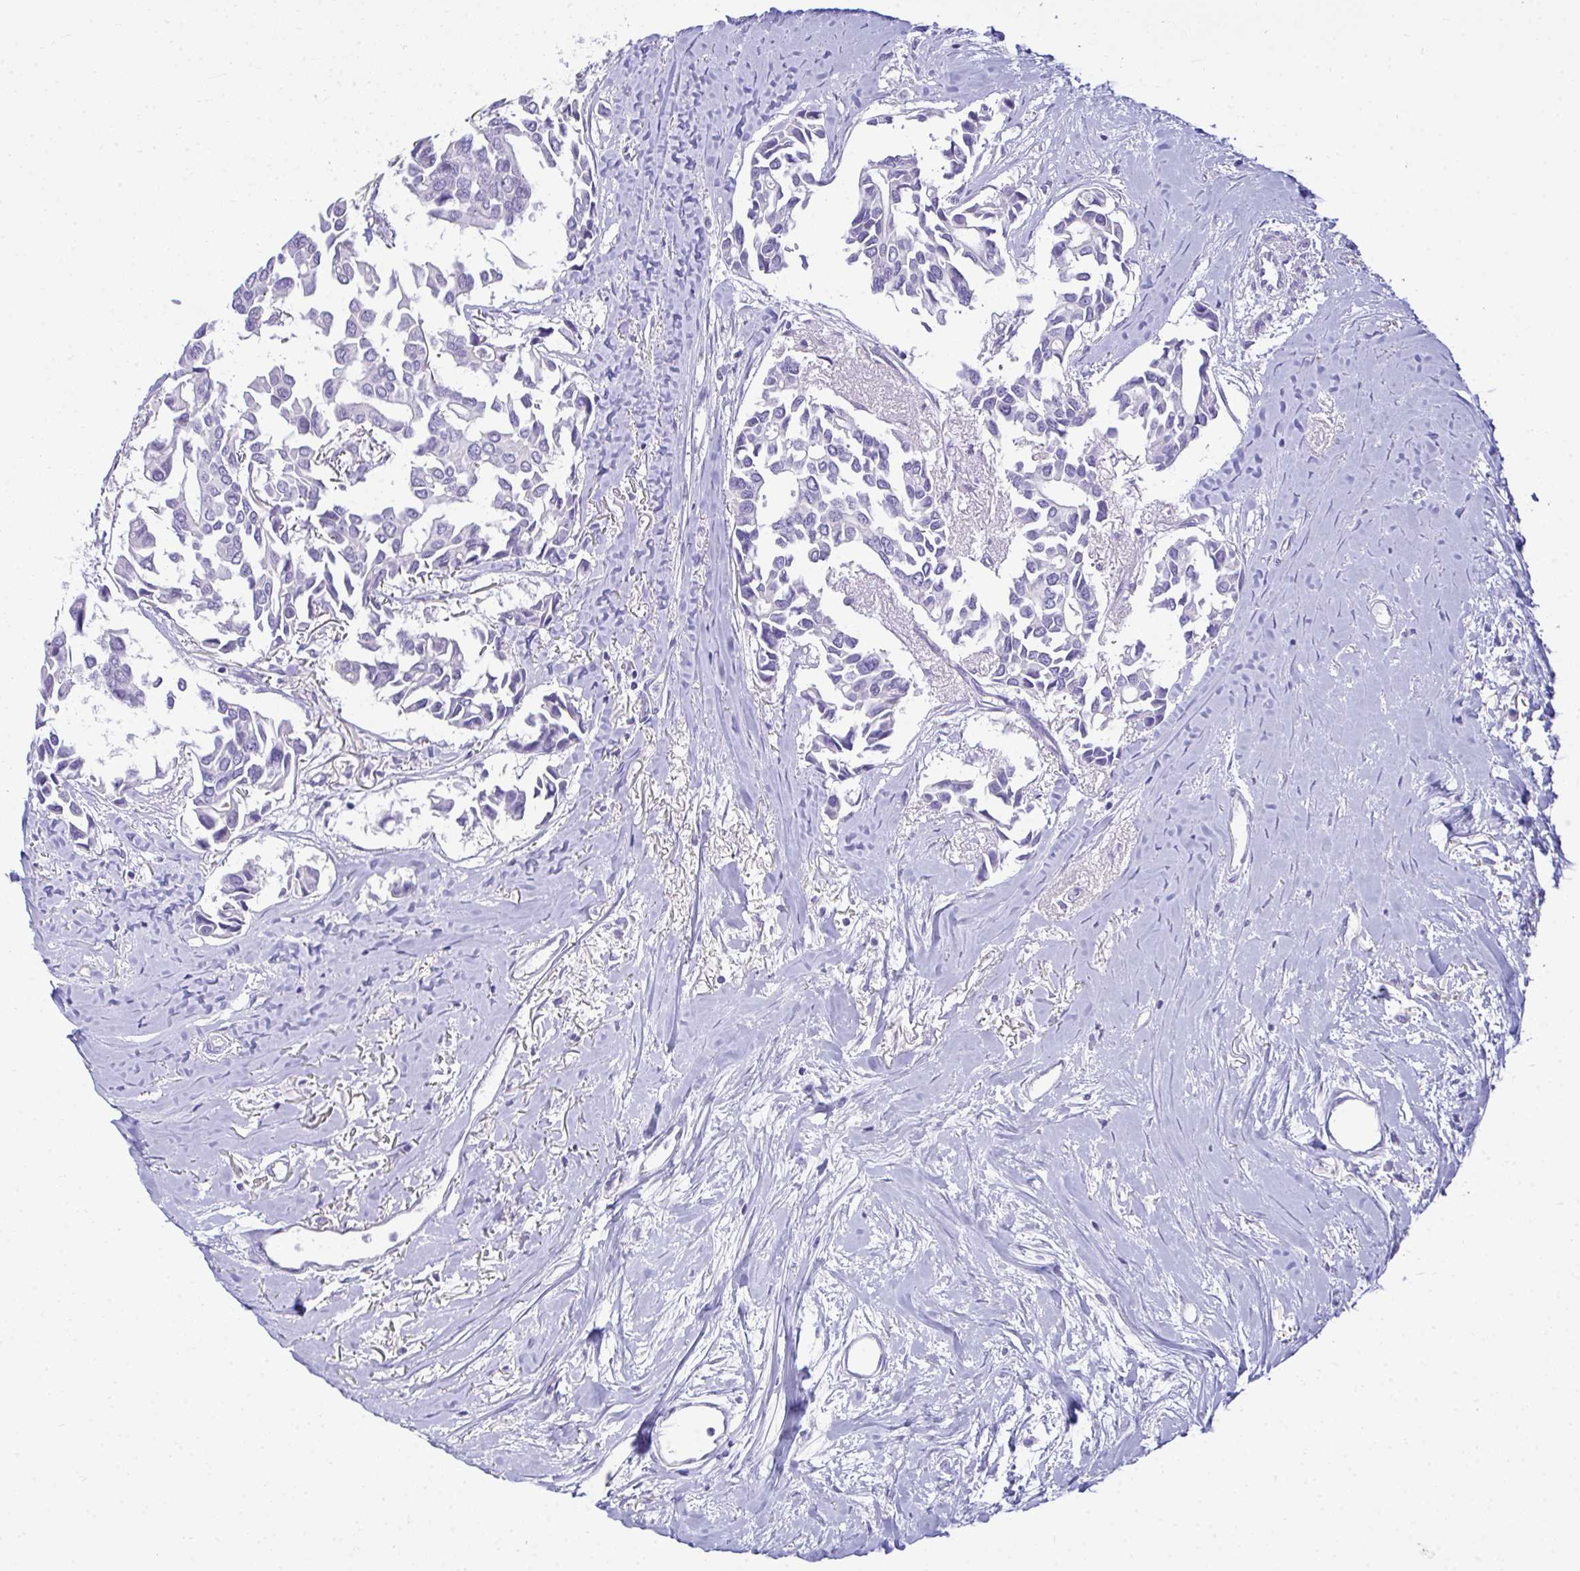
{"staining": {"intensity": "negative", "quantity": "none", "location": "none"}, "tissue": "breast cancer", "cell_type": "Tumor cells", "image_type": "cancer", "snomed": [{"axis": "morphology", "description": "Duct carcinoma"}, {"axis": "topography", "description": "Breast"}], "caption": "A histopathology image of intraductal carcinoma (breast) stained for a protein reveals no brown staining in tumor cells. (DAB immunohistochemistry (IHC), high magnification).", "gene": "PGM2L1", "patient": {"sex": "female", "age": 54}}